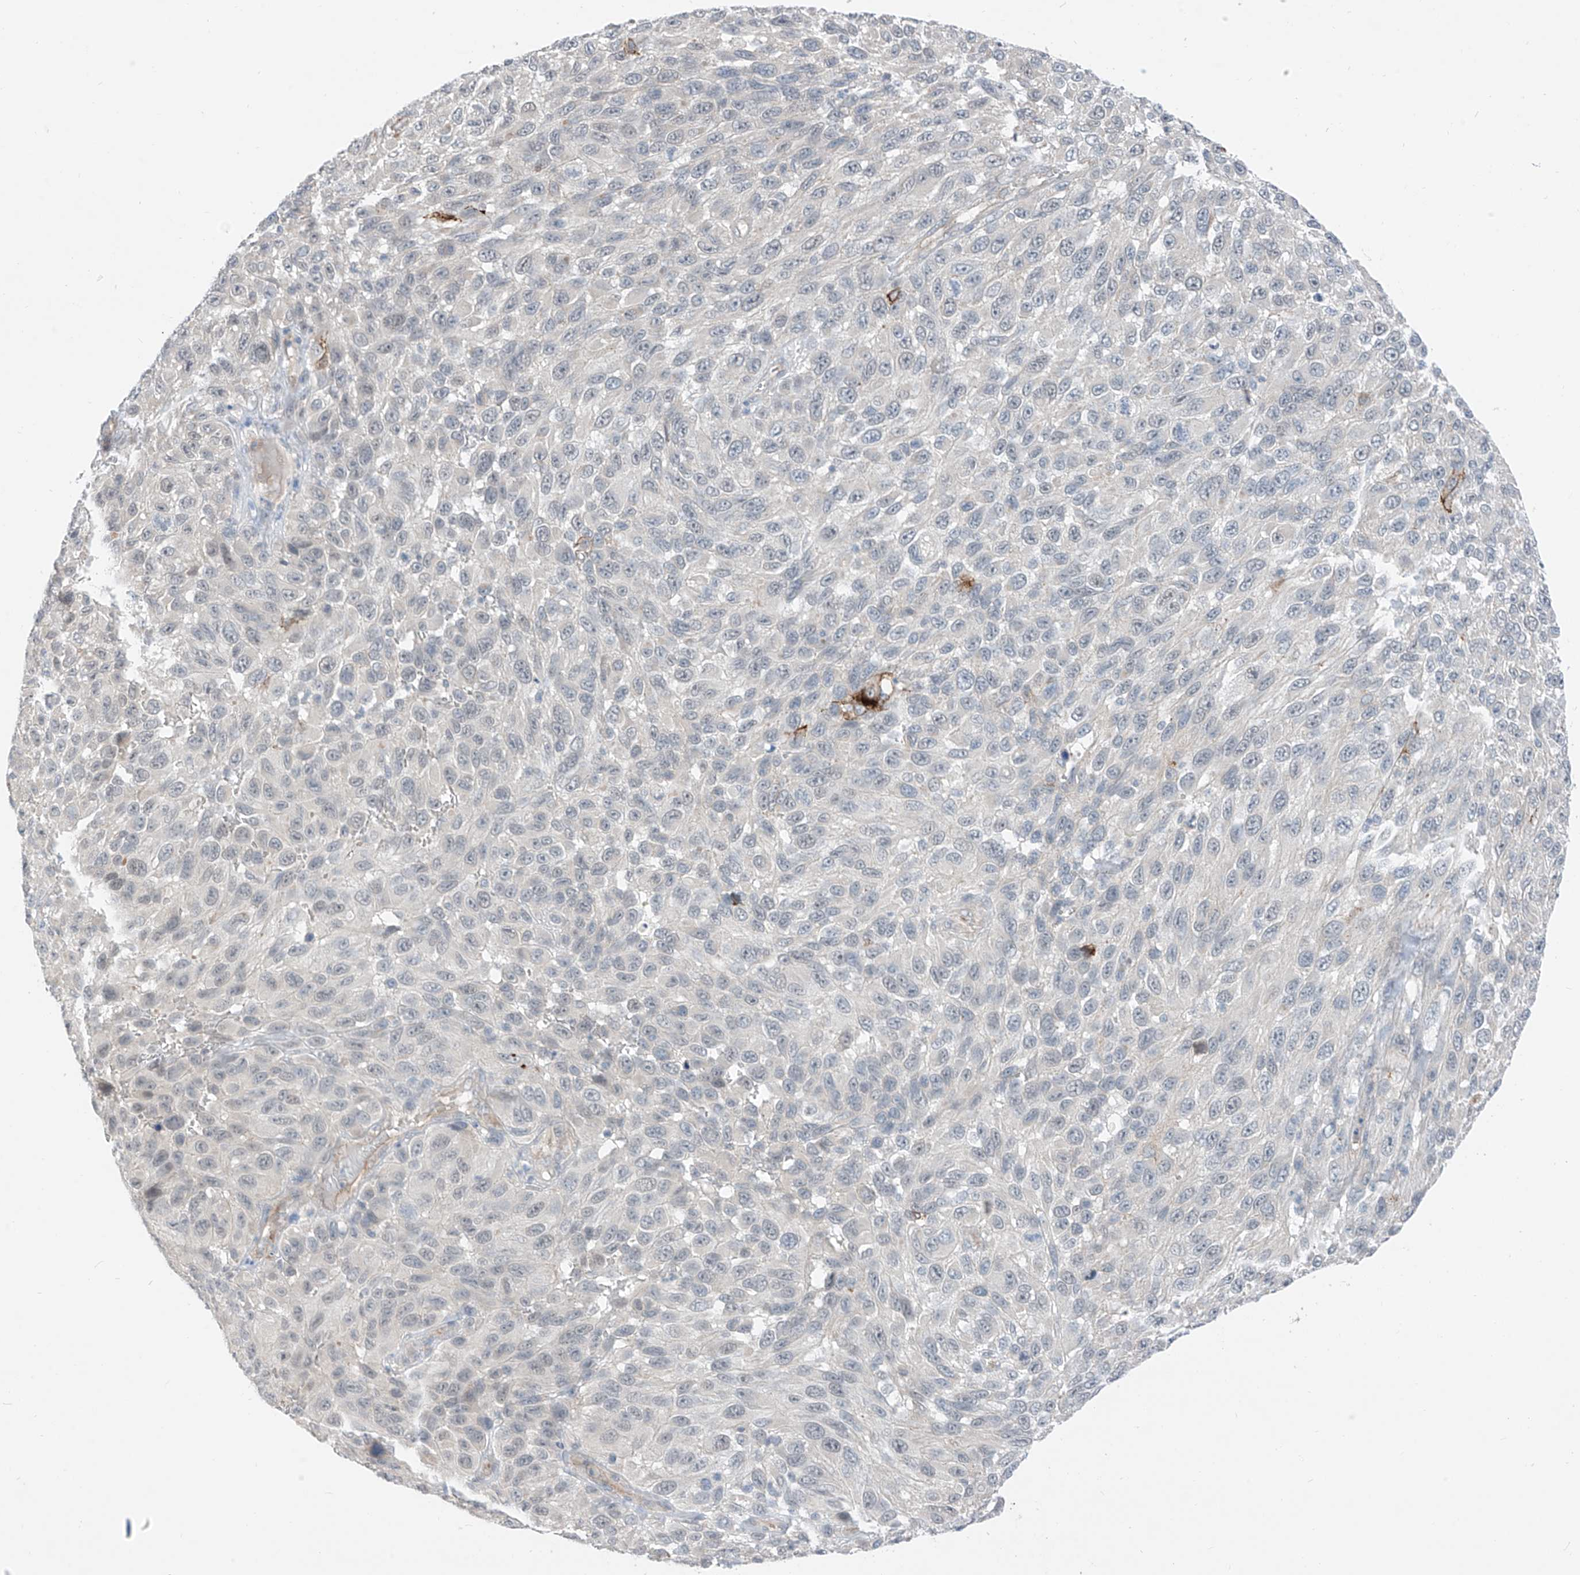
{"staining": {"intensity": "negative", "quantity": "none", "location": "none"}, "tissue": "melanoma", "cell_type": "Tumor cells", "image_type": "cancer", "snomed": [{"axis": "morphology", "description": "Malignant melanoma, NOS"}, {"axis": "topography", "description": "Skin"}], "caption": "DAB immunohistochemical staining of human melanoma reveals no significant staining in tumor cells.", "gene": "ABLIM2", "patient": {"sex": "female", "age": 94}}